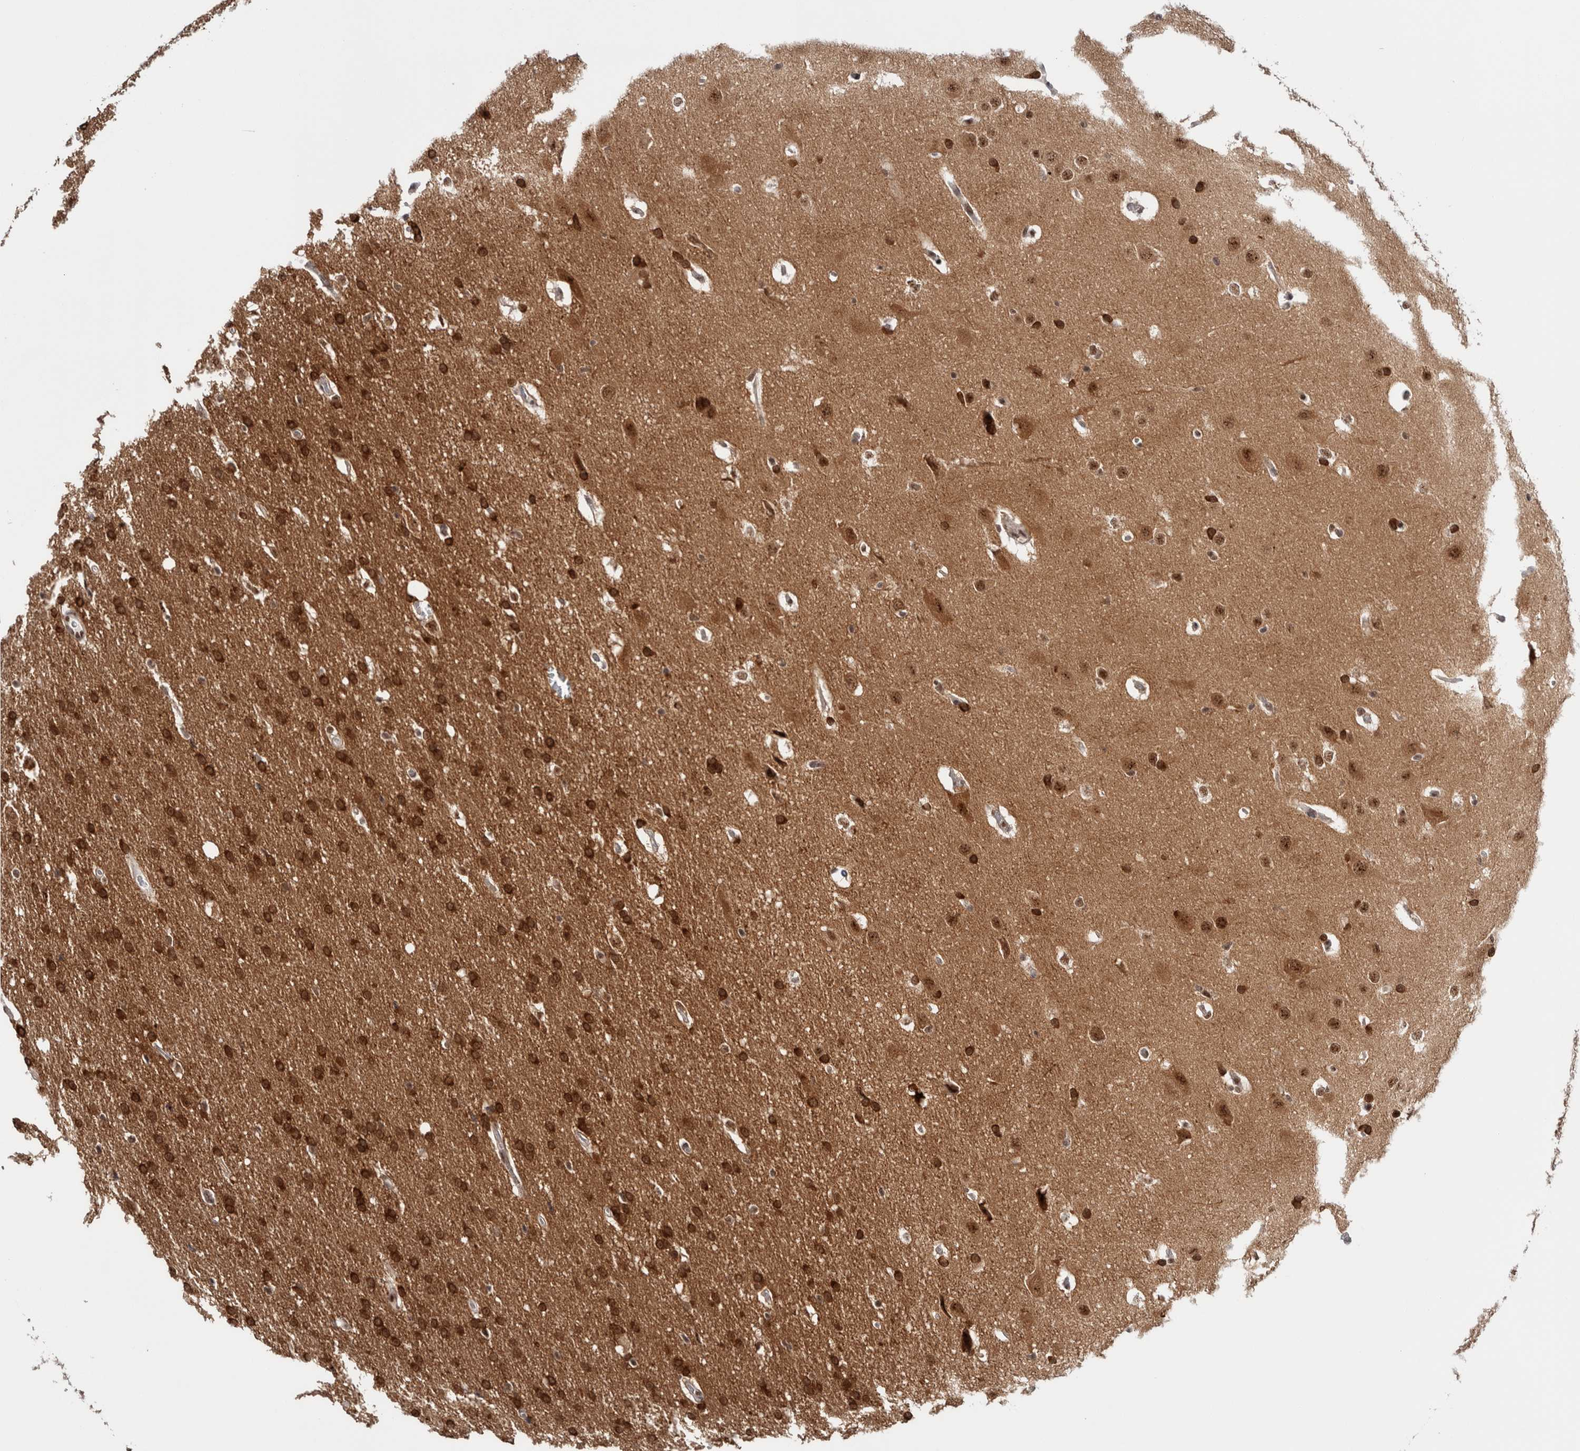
{"staining": {"intensity": "strong", "quantity": ">75%", "location": "cytoplasmic/membranous"}, "tissue": "glioma", "cell_type": "Tumor cells", "image_type": "cancer", "snomed": [{"axis": "morphology", "description": "Glioma, malignant, Low grade"}, {"axis": "topography", "description": "Brain"}], "caption": "Malignant low-grade glioma was stained to show a protein in brown. There is high levels of strong cytoplasmic/membranous expression in approximately >75% of tumor cells.", "gene": "MKNK1", "patient": {"sex": "female", "age": 37}}